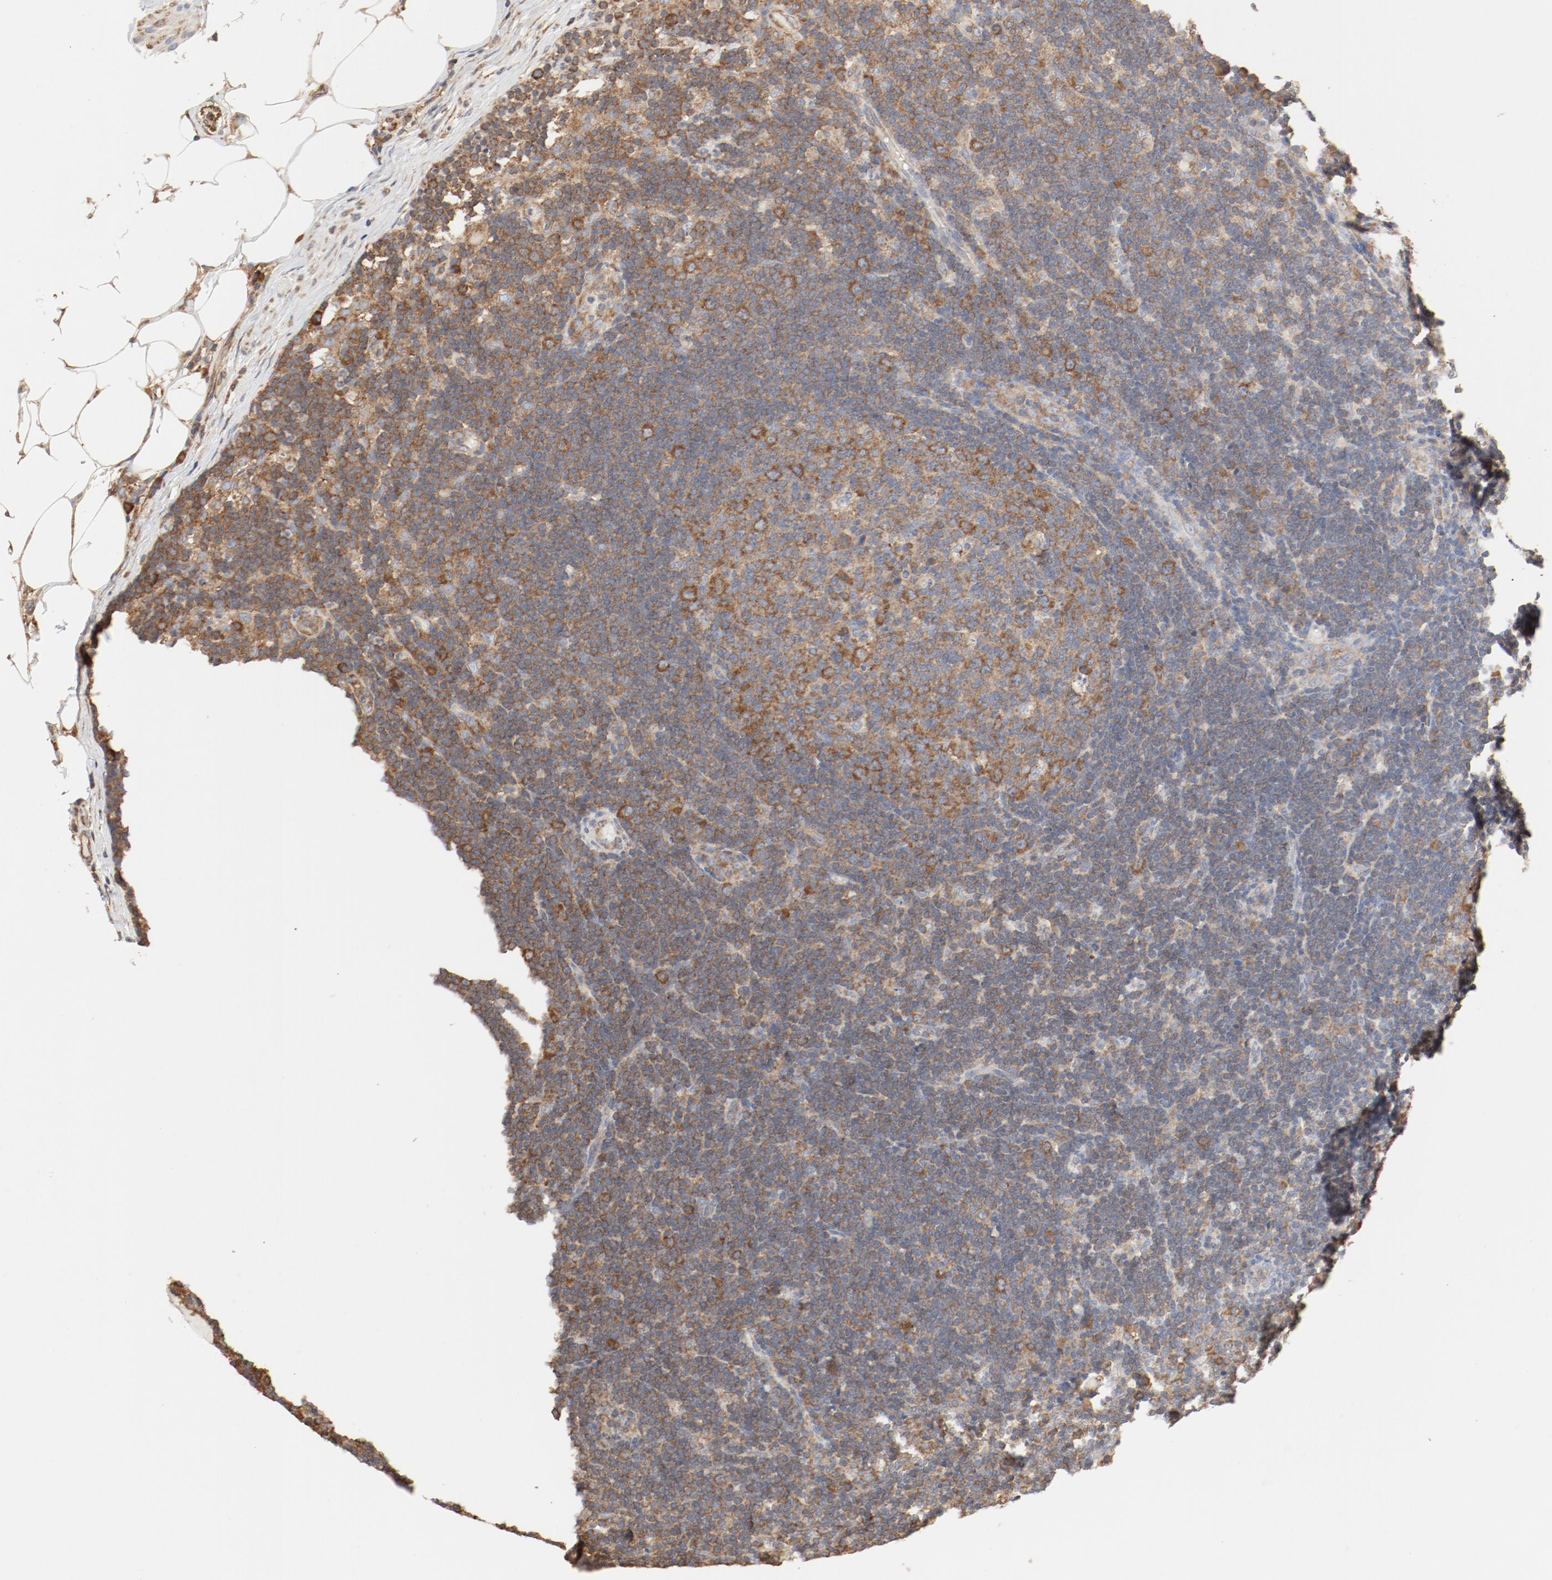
{"staining": {"intensity": "moderate", "quantity": ">75%", "location": "cytoplasmic/membranous"}, "tissue": "lymph node", "cell_type": "Germinal center cells", "image_type": "normal", "snomed": [{"axis": "morphology", "description": "Normal tissue, NOS"}, {"axis": "morphology", "description": "Uncertain malignant potential"}, {"axis": "topography", "description": "Lymph node"}, {"axis": "topography", "description": "Salivary gland, NOS"}], "caption": "DAB (3,3'-diaminobenzidine) immunohistochemical staining of normal human lymph node reveals moderate cytoplasmic/membranous protein positivity in about >75% of germinal center cells. The staining was performed using DAB, with brown indicating positive protein expression. Nuclei are stained blue with hematoxylin.", "gene": "RPS6", "patient": {"sex": "female", "age": 51}}